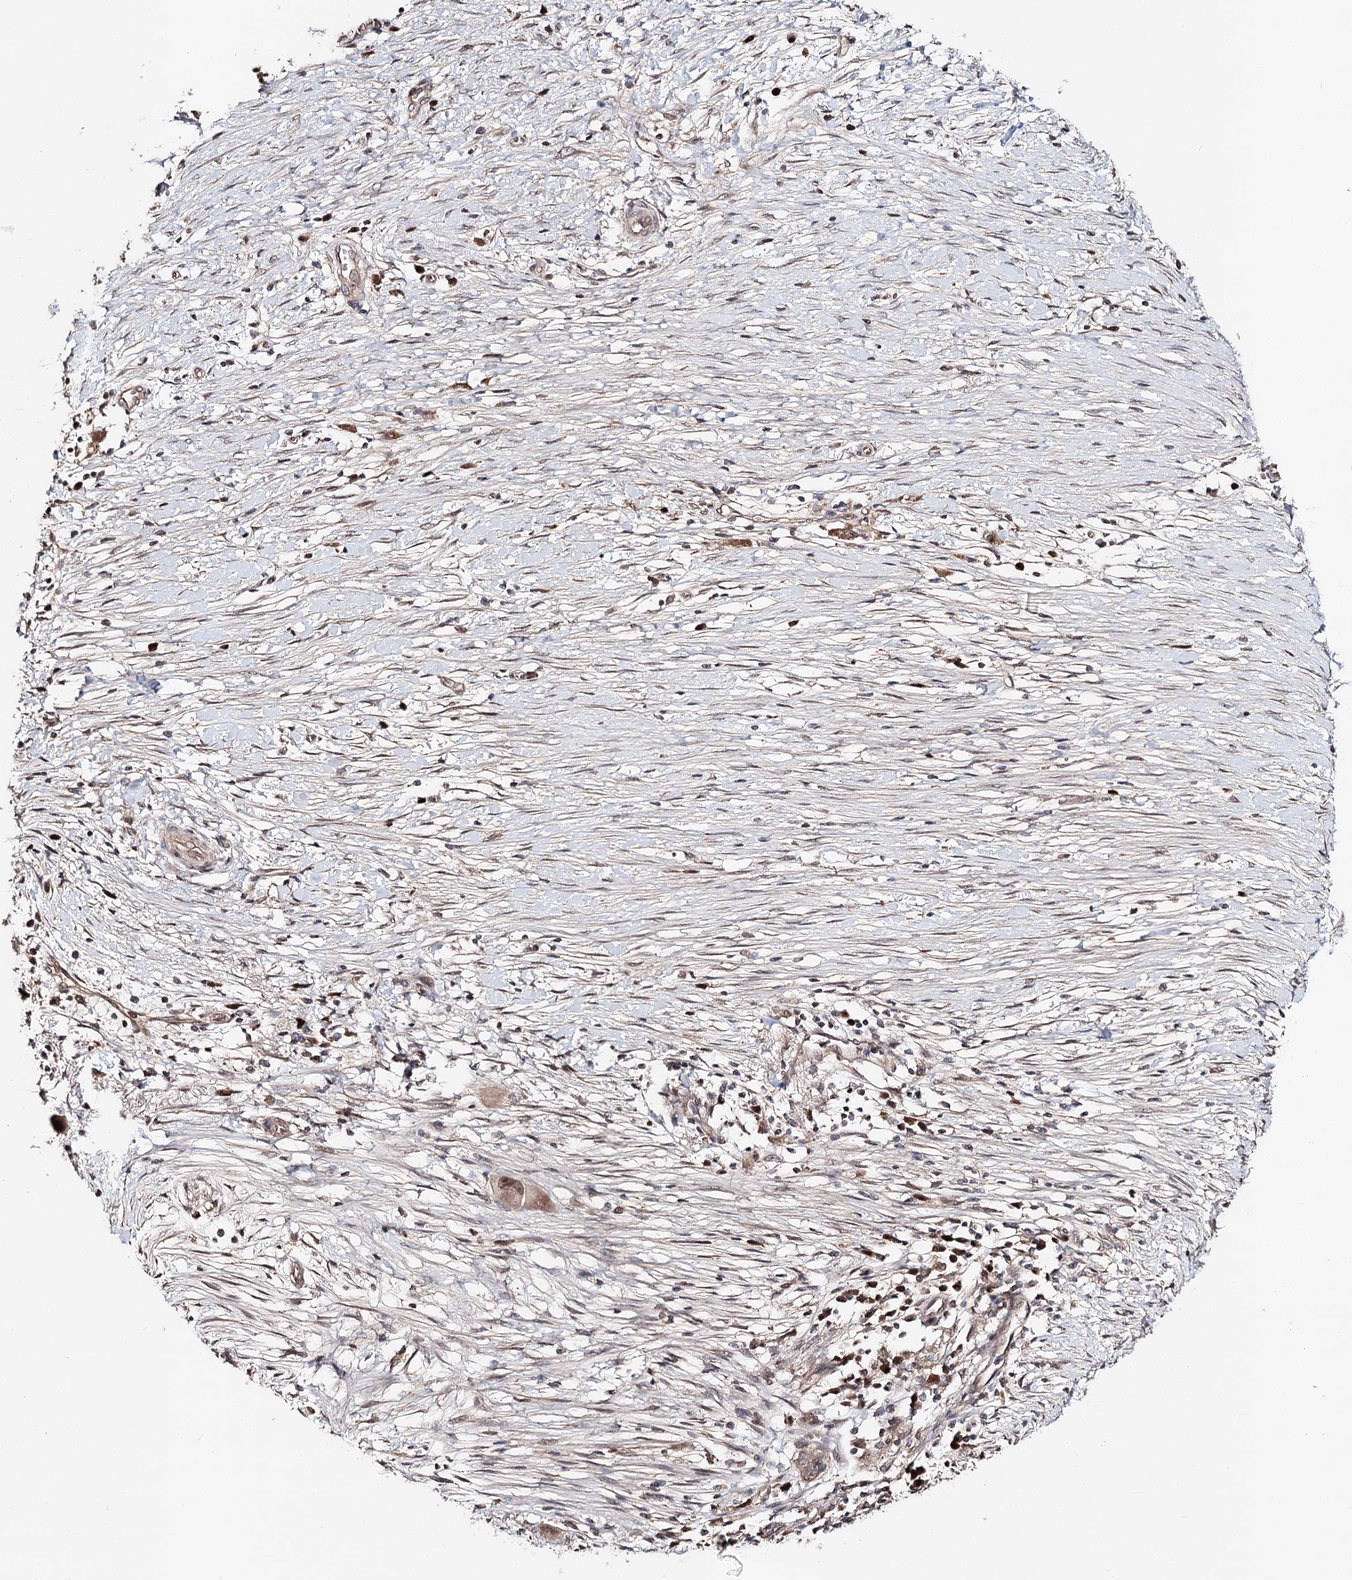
{"staining": {"intensity": "moderate", "quantity": ">75%", "location": "nuclear"}, "tissue": "pancreatic cancer", "cell_type": "Tumor cells", "image_type": "cancer", "snomed": [{"axis": "morphology", "description": "Adenocarcinoma, NOS"}, {"axis": "topography", "description": "Pancreas"}], "caption": "Immunohistochemical staining of human adenocarcinoma (pancreatic) exhibits medium levels of moderate nuclear protein expression in approximately >75% of tumor cells.", "gene": "NOPCHAP1", "patient": {"sex": "male", "age": 68}}